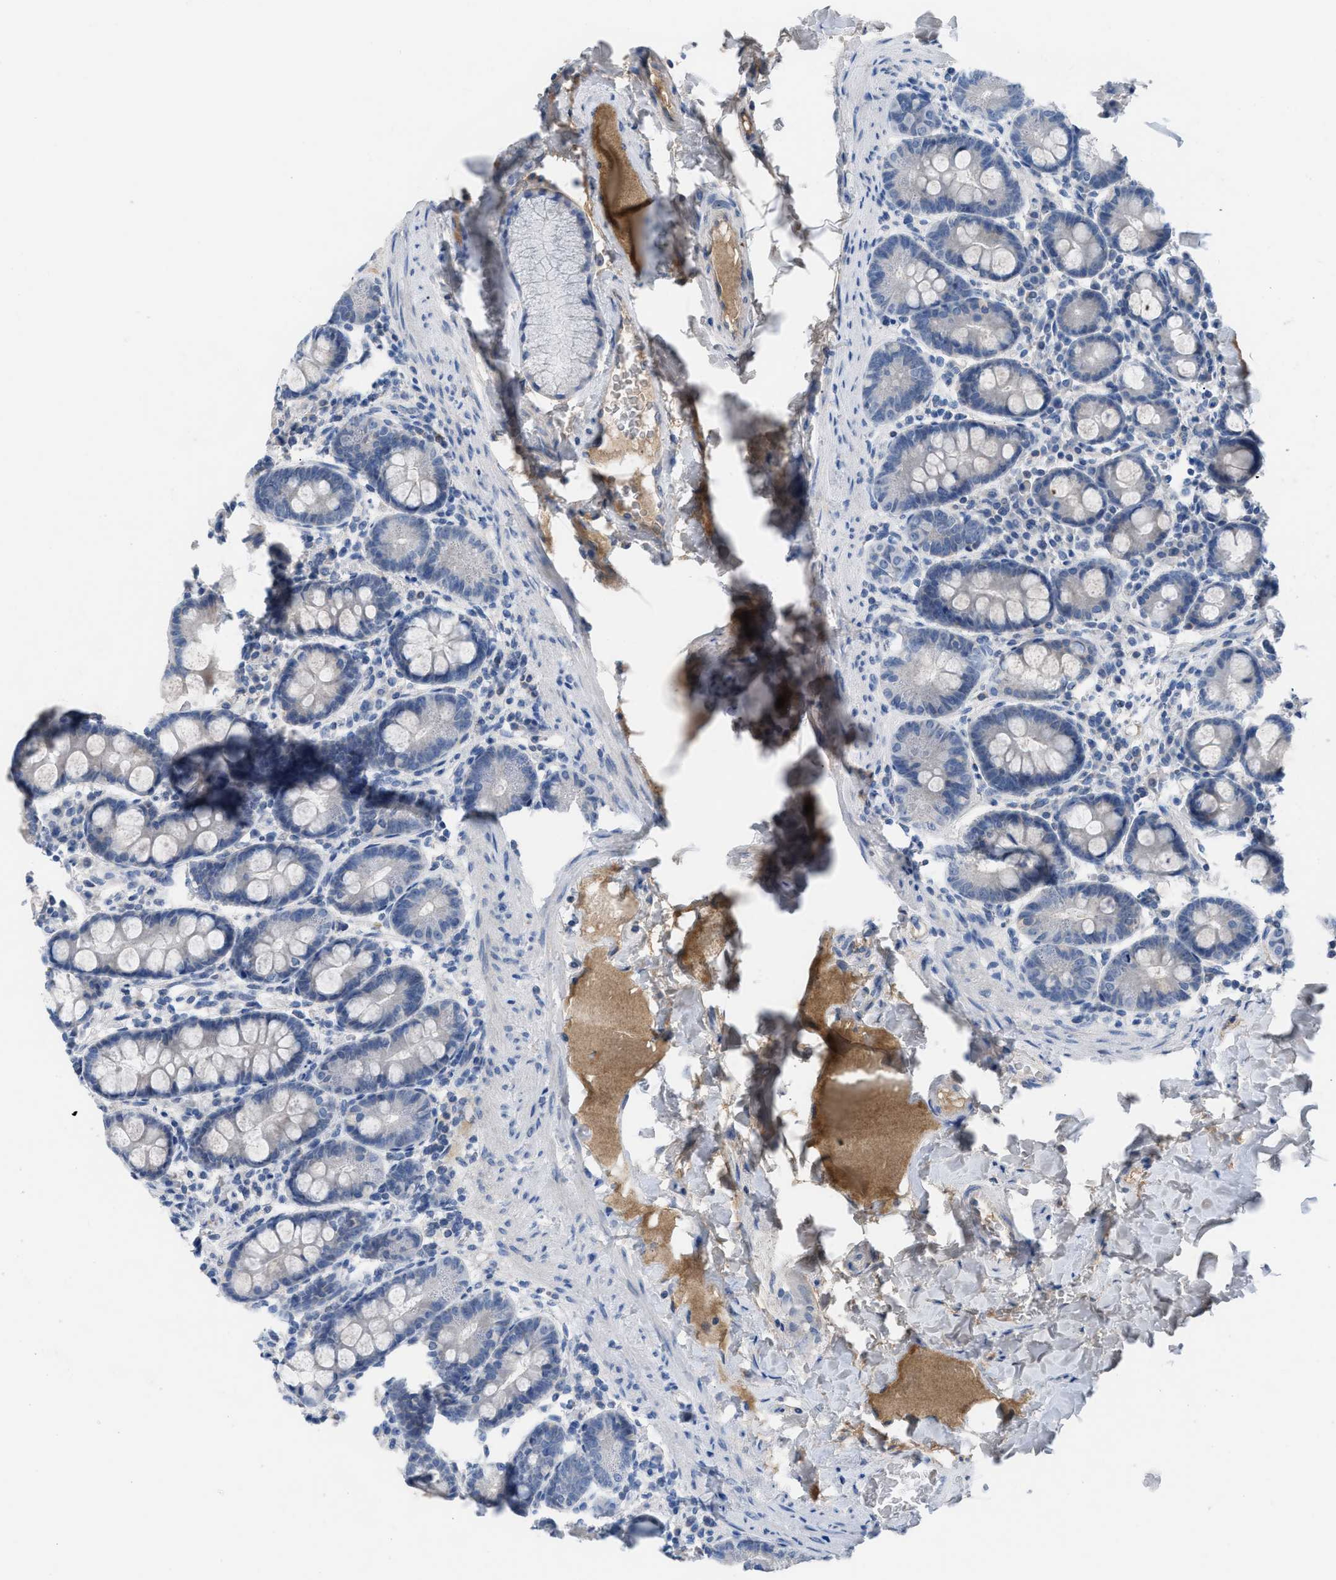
{"staining": {"intensity": "negative", "quantity": "none", "location": "none"}, "tissue": "duodenum", "cell_type": "Glandular cells", "image_type": "normal", "snomed": [{"axis": "morphology", "description": "Normal tissue, NOS"}, {"axis": "topography", "description": "Duodenum"}], "caption": "A micrograph of duodenum stained for a protein demonstrates no brown staining in glandular cells. Brightfield microscopy of IHC stained with DAB (brown) and hematoxylin (blue), captured at high magnification.", "gene": "HPX", "patient": {"sex": "male", "age": 50}}